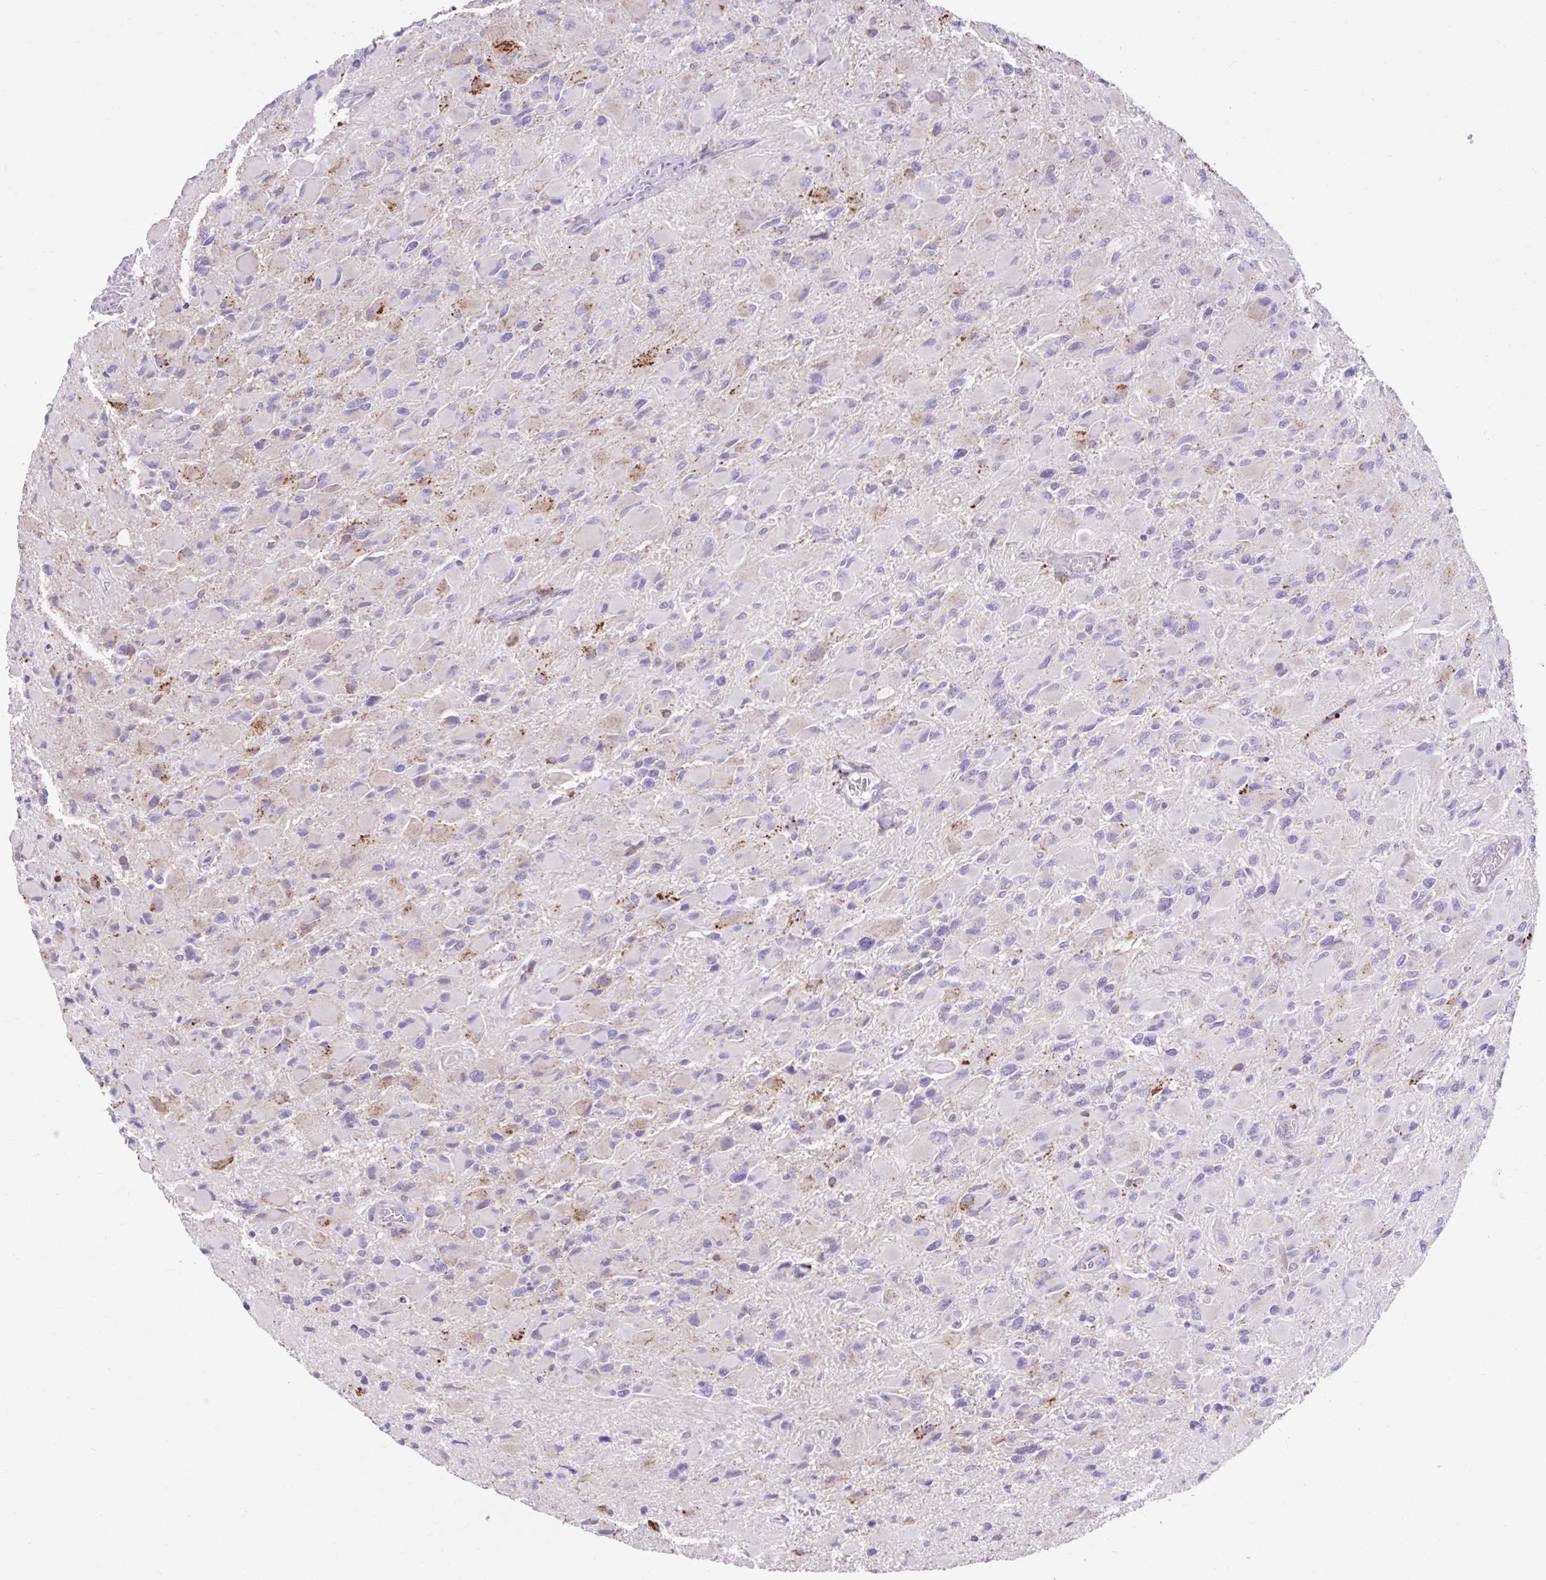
{"staining": {"intensity": "moderate", "quantity": "<25%", "location": "cytoplasmic/membranous"}, "tissue": "glioma", "cell_type": "Tumor cells", "image_type": "cancer", "snomed": [{"axis": "morphology", "description": "Glioma, malignant, High grade"}, {"axis": "topography", "description": "Cerebral cortex"}], "caption": "A high-resolution histopathology image shows immunohistochemistry (IHC) staining of high-grade glioma (malignant), which demonstrates moderate cytoplasmic/membranous staining in about <25% of tumor cells. (DAB (3,3'-diaminobenzidine) IHC, brown staining for protein, blue staining for nuclei).", "gene": "ZNF33A", "patient": {"sex": "female", "age": 36}}